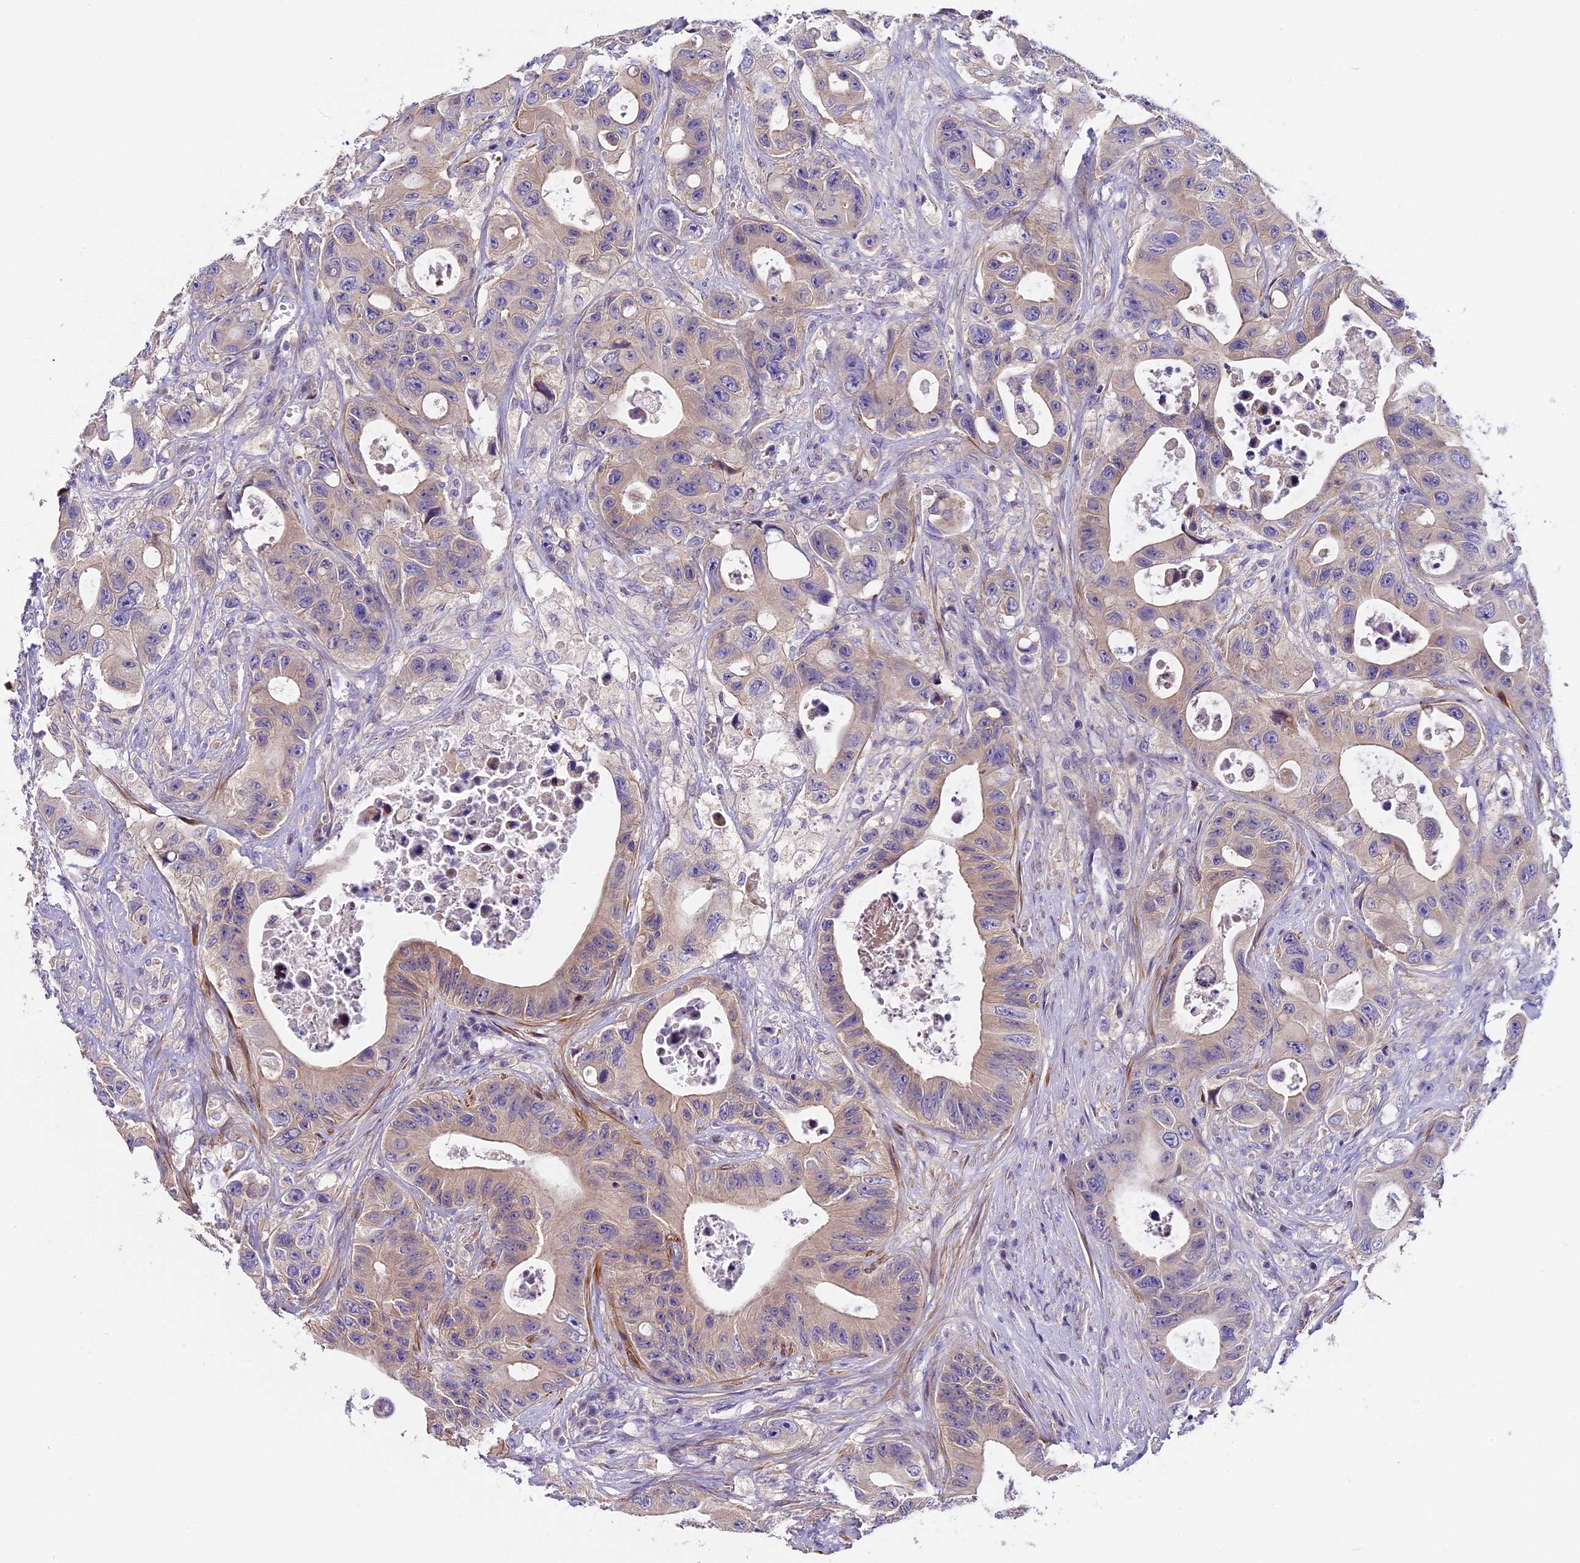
{"staining": {"intensity": "weak", "quantity": "25%-75%", "location": "cytoplasmic/membranous"}, "tissue": "colorectal cancer", "cell_type": "Tumor cells", "image_type": "cancer", "snomed": [{"axis": "morphology", "description": "Adenocarcinoma, NOS"}, {"axis": "topography", "description": "Colon"}], "caption": "About 25%-75% of tumor cells in human adenocarcinoma (colorectal) display weak cytoplasmic/membranous protein staining as visualized by brown immunohistochemical staining.", "gene": "FAM98C", "patient": {"sex": "female", "age": 46}}